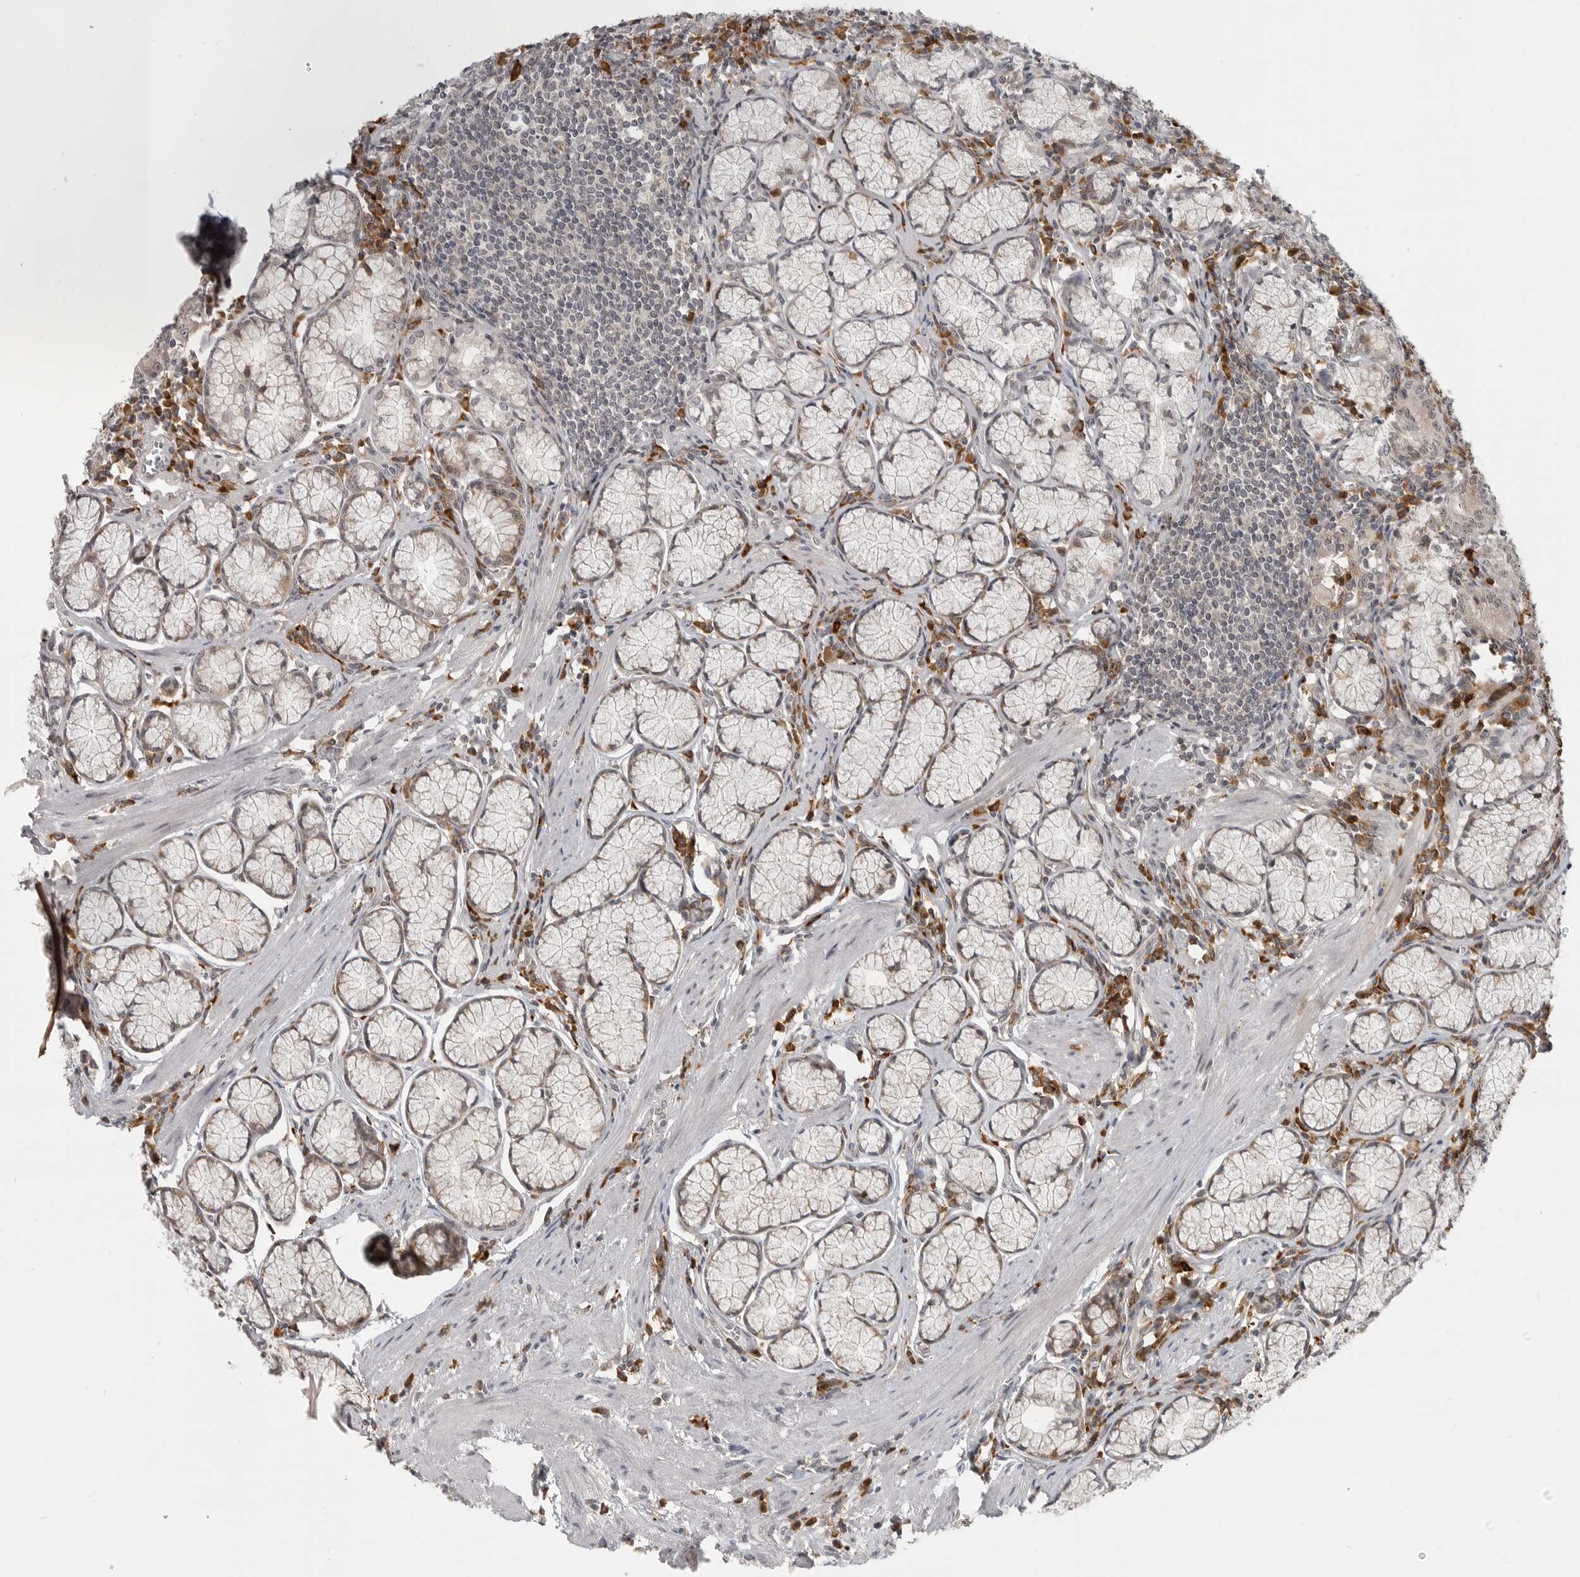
{"staining": {"intensity": "weak", "quantity": "25%-75%", "location": "cytoplasmic/membranous,nuclear"}, "tissue": "stomach", "cell_type": "Glandular cells", "image_type": "normal", "snomed": [{"axis": "morphology", "description": "Normal tissue, NOS"}, {"axis": "topography", "description": "Stomach"}], "caption": "An immunohistochemistry histopathology image of benign tissue is shown. Protein staining in brown labels weak cytoplasmic/membranous,nuclear positivity in stomach within glandular cells. The staining was performed using DAB (3,3'-diaminobenzidine), with brown indicating positive protein expression. Nuclei are stained blue with hematoxylin.", "gene": "CEP295NL", "patient": {"sex": "male", "age": 55}}